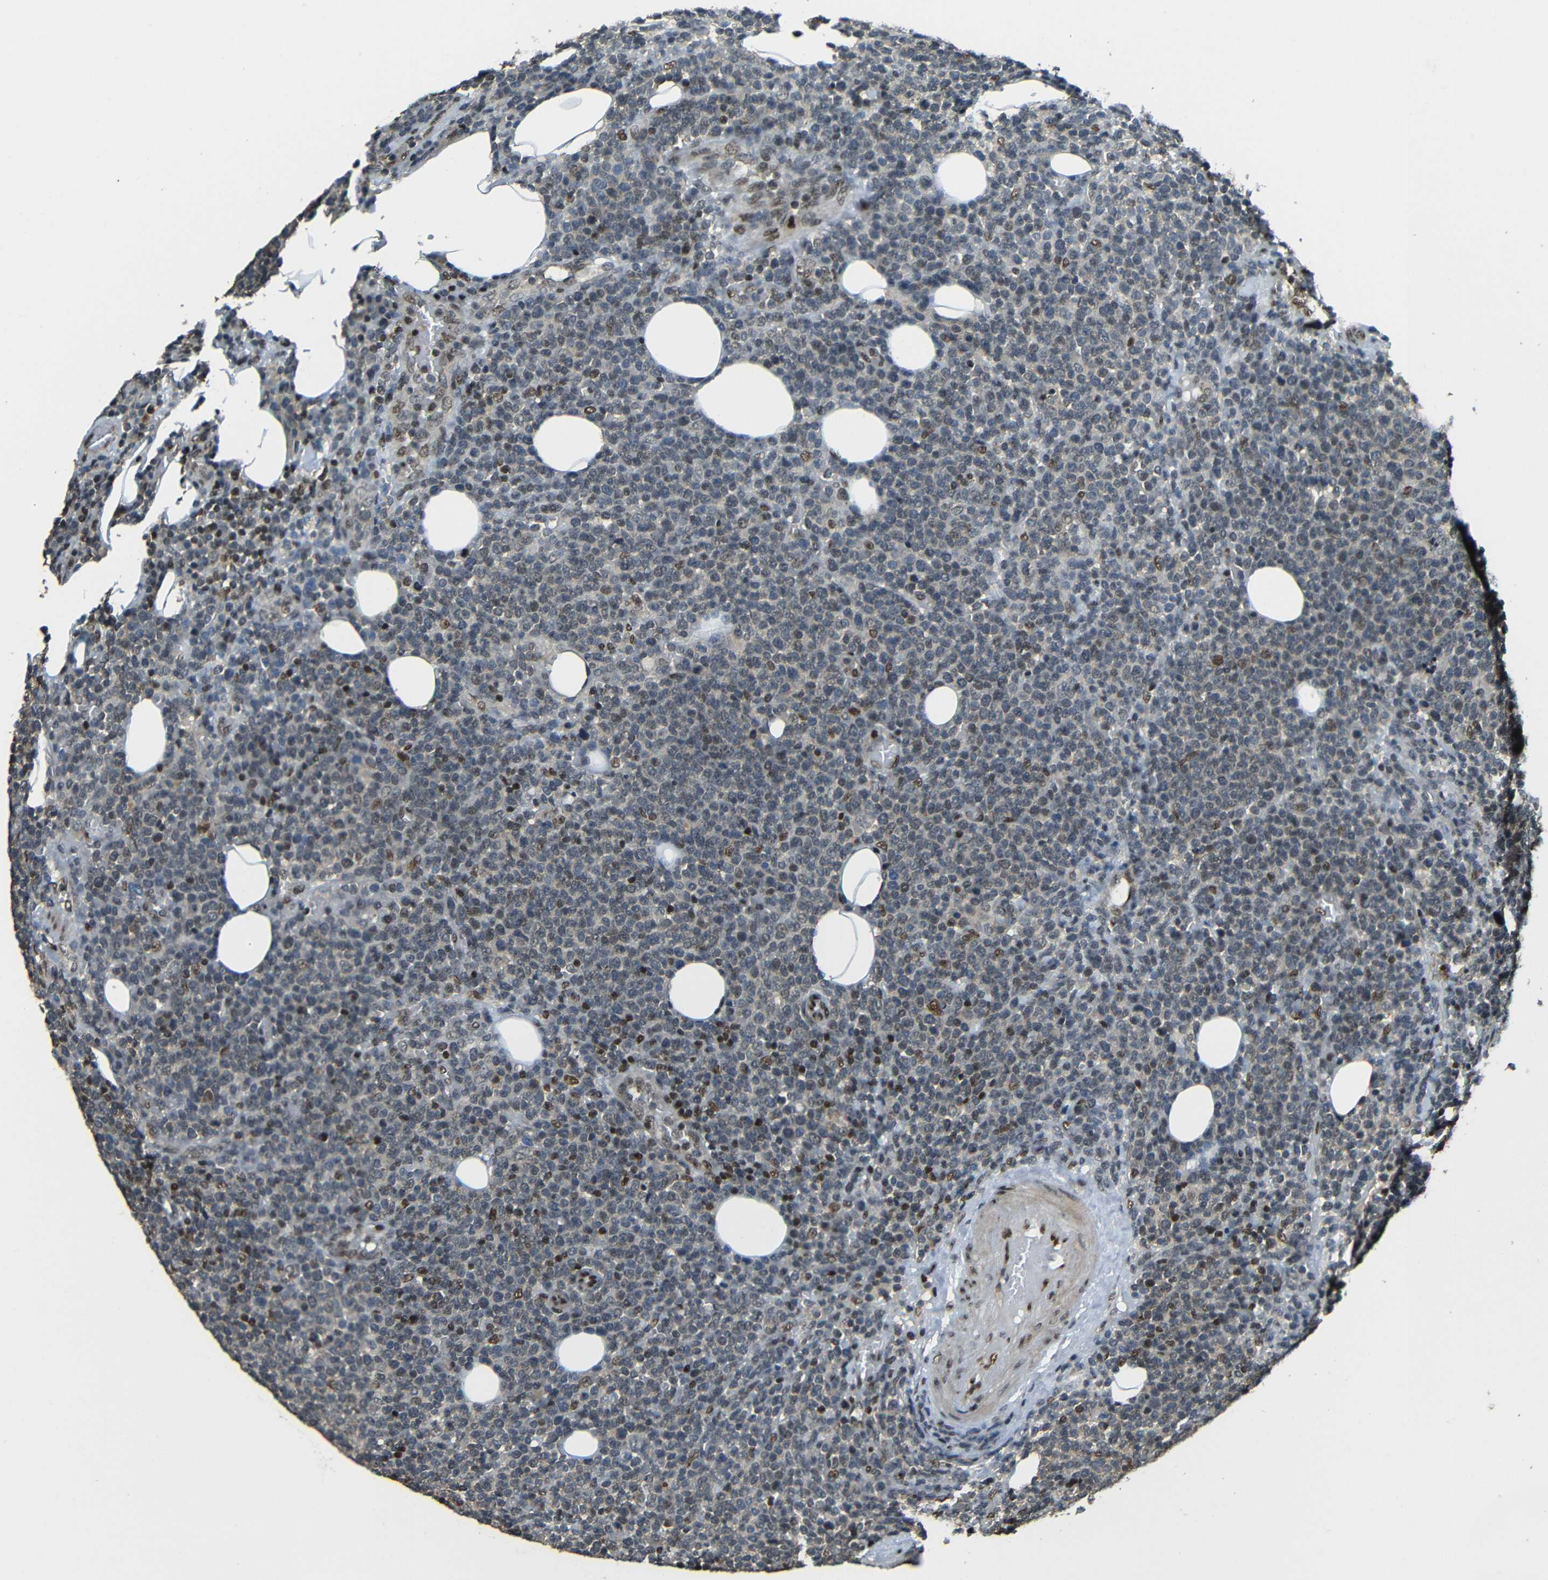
{"staining": {"intensity": "weak", "quantity": "25%-75%", "location": "nuclear"}, "tissue": "lymphoma", "cell_type": "Tumor cells", "image_type": "cancer", "snomed": [{"axis": "morphology", "description": "Malignant lymphoma, non-Hodgkin's type, High grade"}, {"axis": "topography", "description": "Lymph node"}], "caption": "The image shows immunohistochemical staining of malignant lymphoma, non-Hodgkin's type (high-grade). There is weak nuclear positivity is appreciated in approximately 25%-75% of tumor cells. The protein of interest is shown in brown color, while the nuclei are stained blue.", "gene": "PSIP1", "patient": {"sex": "male", "age": 61}}